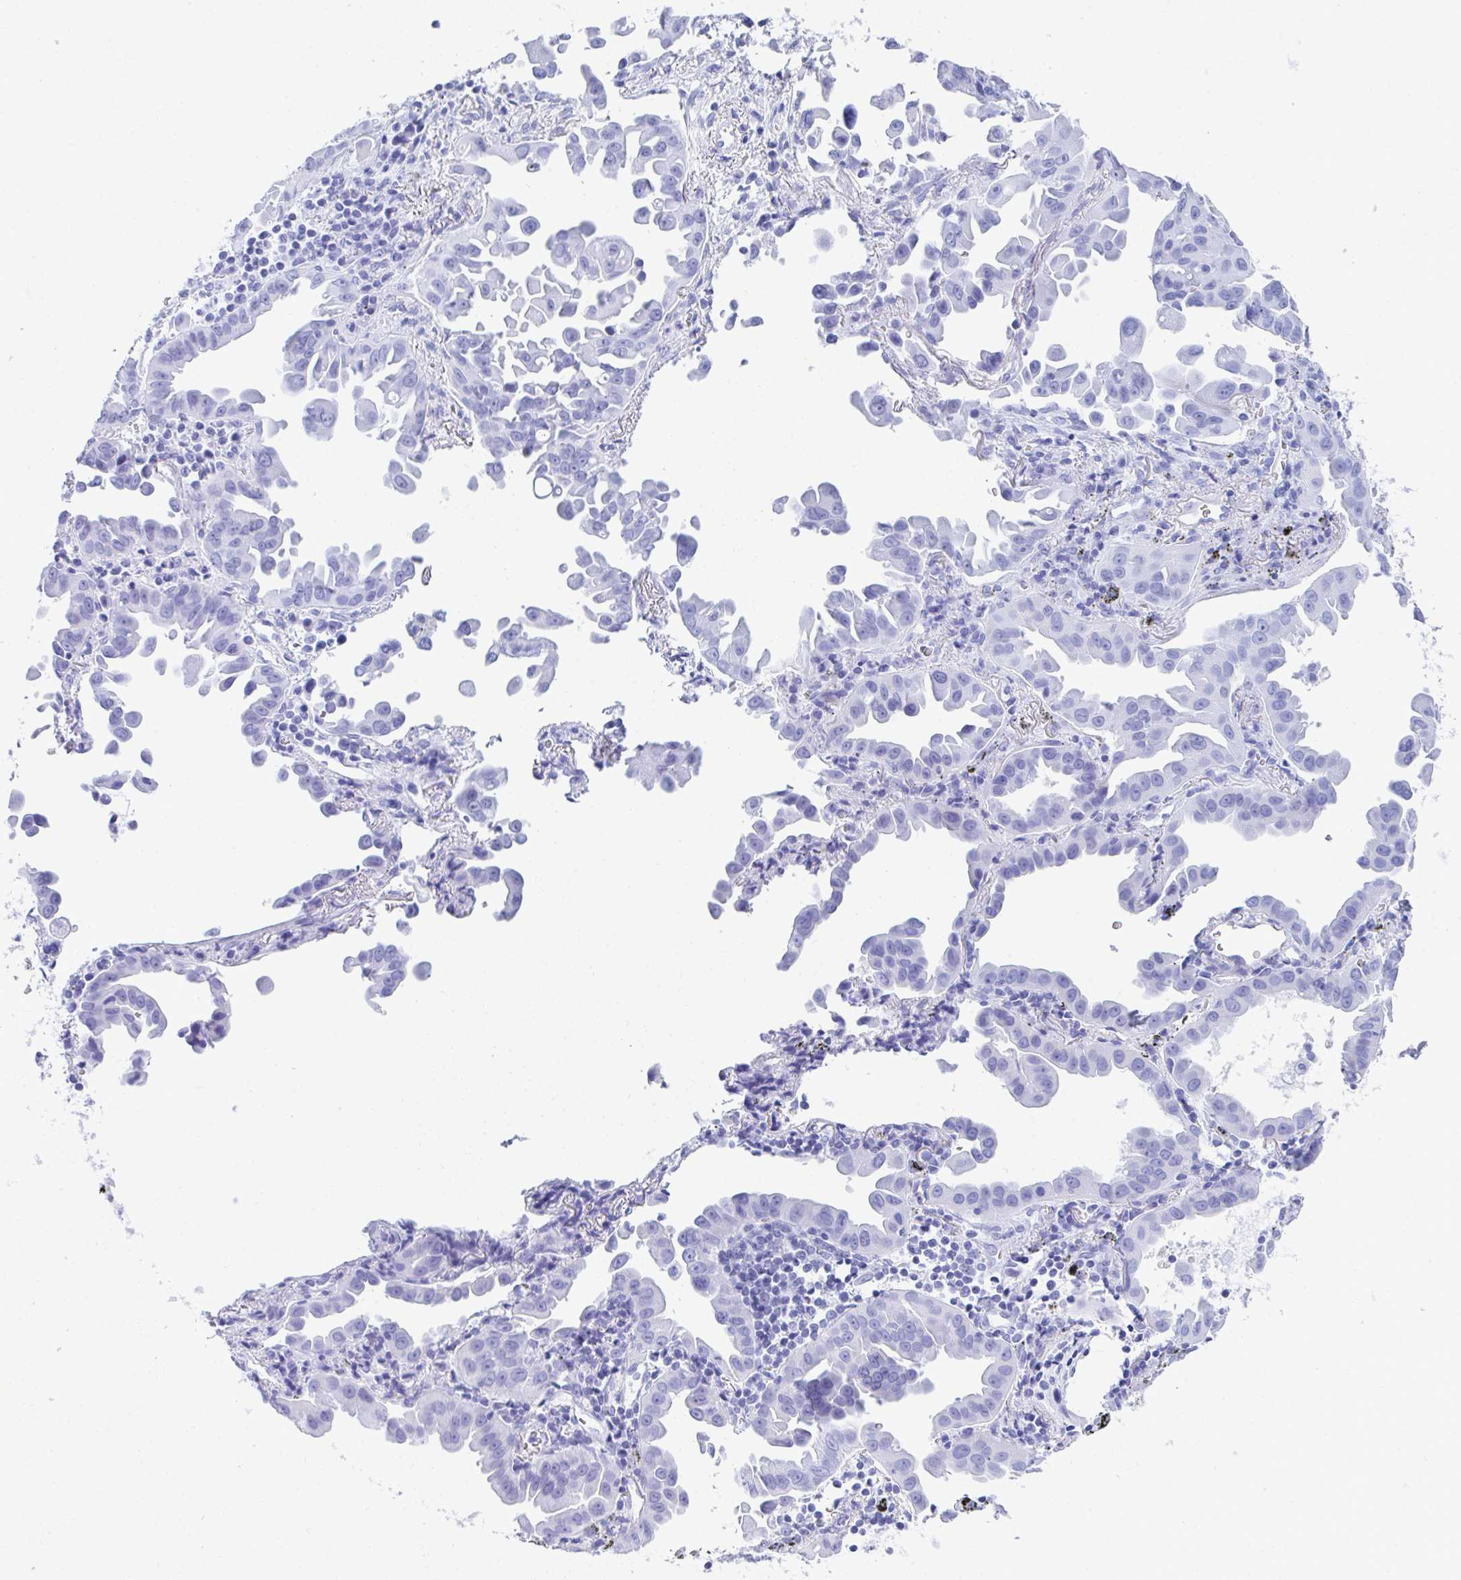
{"staining": {"intensity": "negative", "quantity": "none", "location": "none"}, "tissue": "lung cancer", "cell_type": "Tumor cells", "image_type": "cancer", "snomed": [{"axis": "morphology", "description": "Adenocarcinoma, NOS"}, {"axis": "topography", "description": "Lung"}], "caption": "Immunohistochemistry (IHC) of lung adenocarcinoma demonstrates no expression in tumor cells.", "gene": "CD7", "patient": {"sex": "male", "age": 68}}